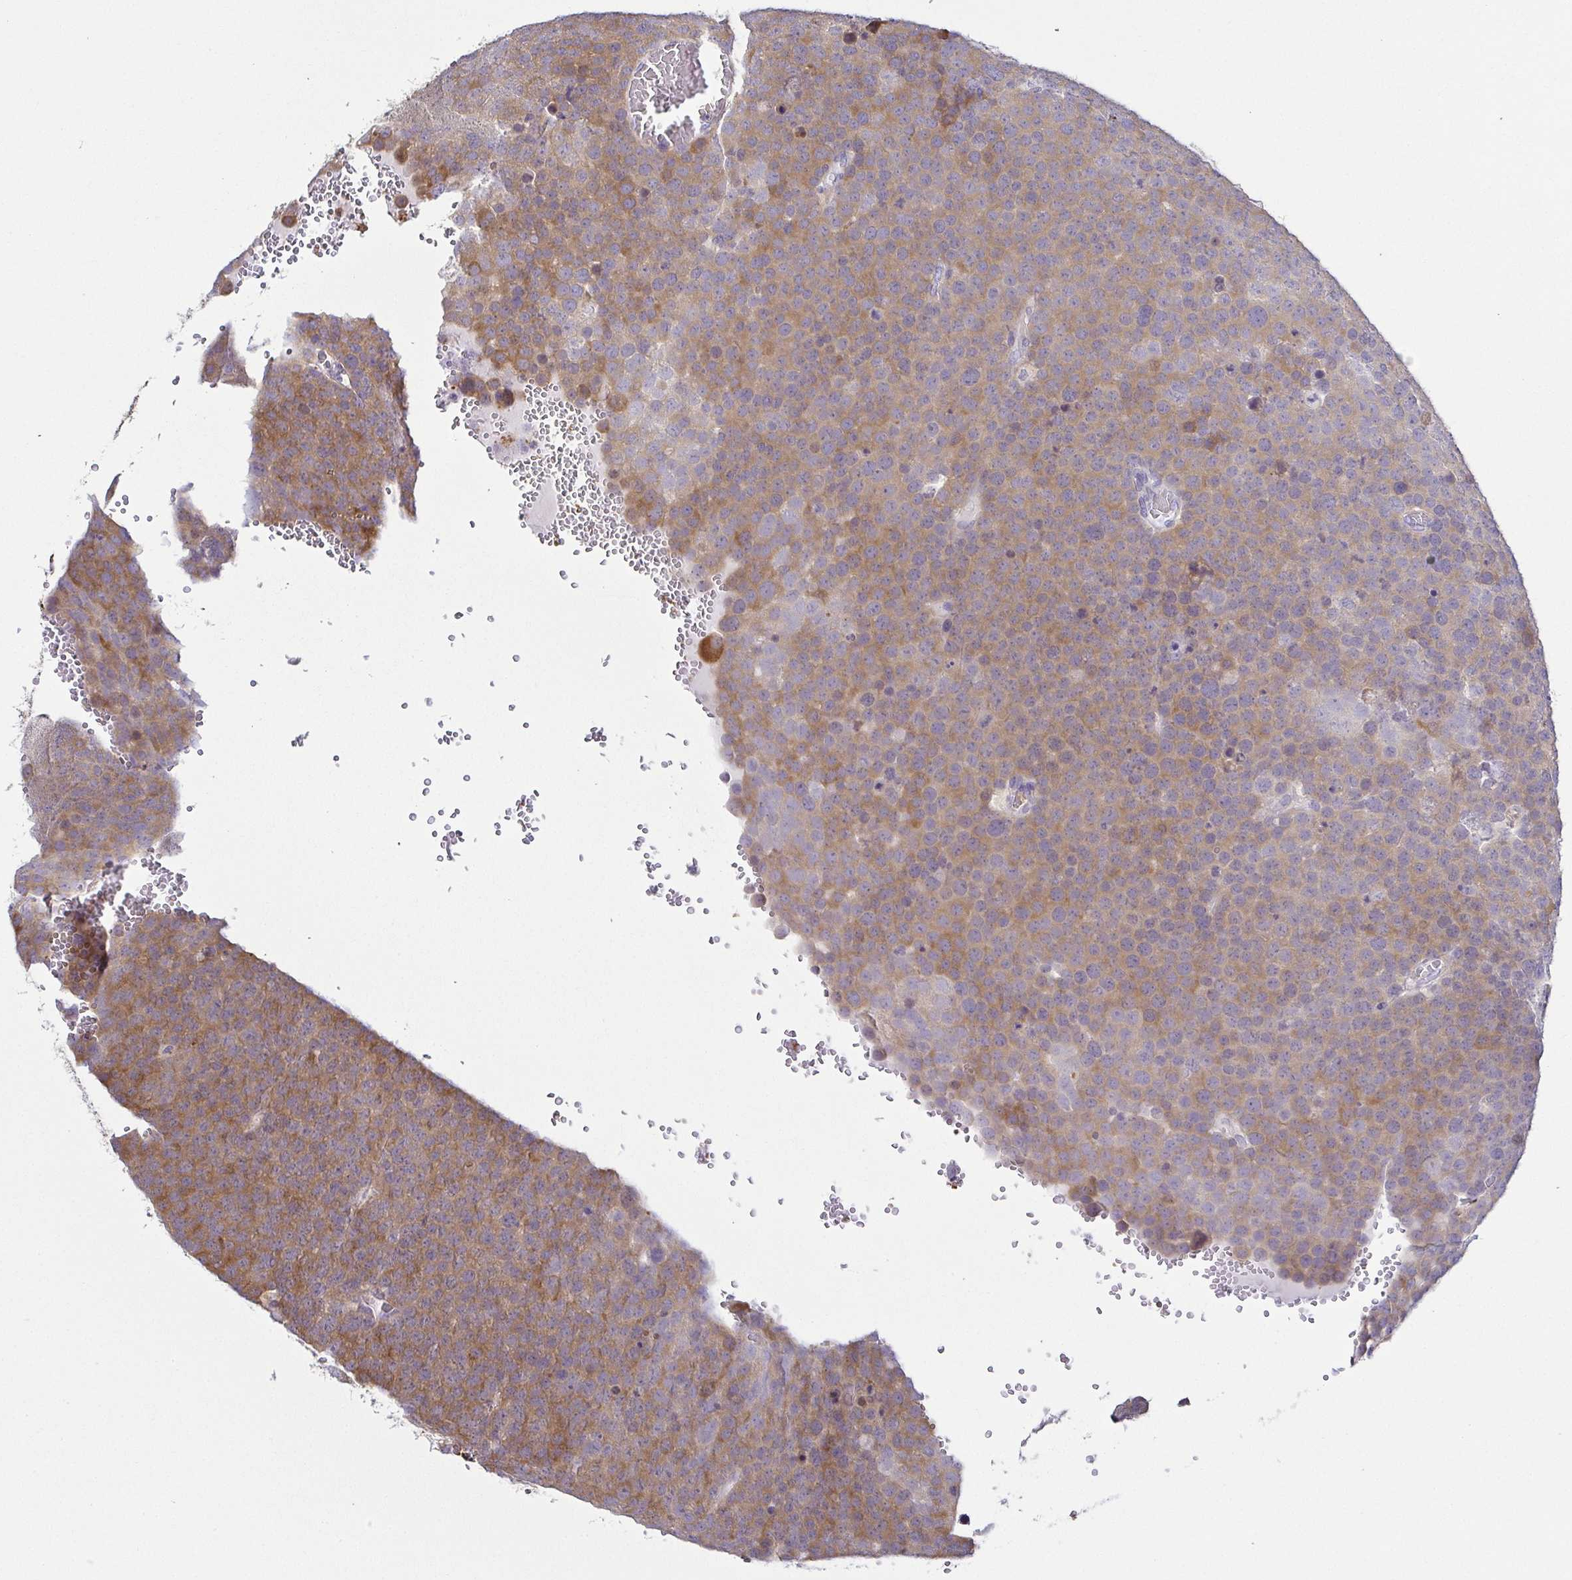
{"staining": {"intensity": "moderate", "quantity": ">75%", "location": "cytoplasmic/membranous"}, "tissue": "testis cancer", "cell_type": "Tumor cells", "image_type": "cancer", "snomed": [{"axis": "morphology", "description": "Seminoma, NOS"}, {"axis": "topography", "description": "Testis"}], "caption": "Immunohistochemistry (IHC) of human seminoma (testis) demonstrates medium levels of moderate cytoplasmic/membranous expression in about >75% of tumor cells.", "gene": "FAM162B", "patient": {"sex": "male", "age": 71}}